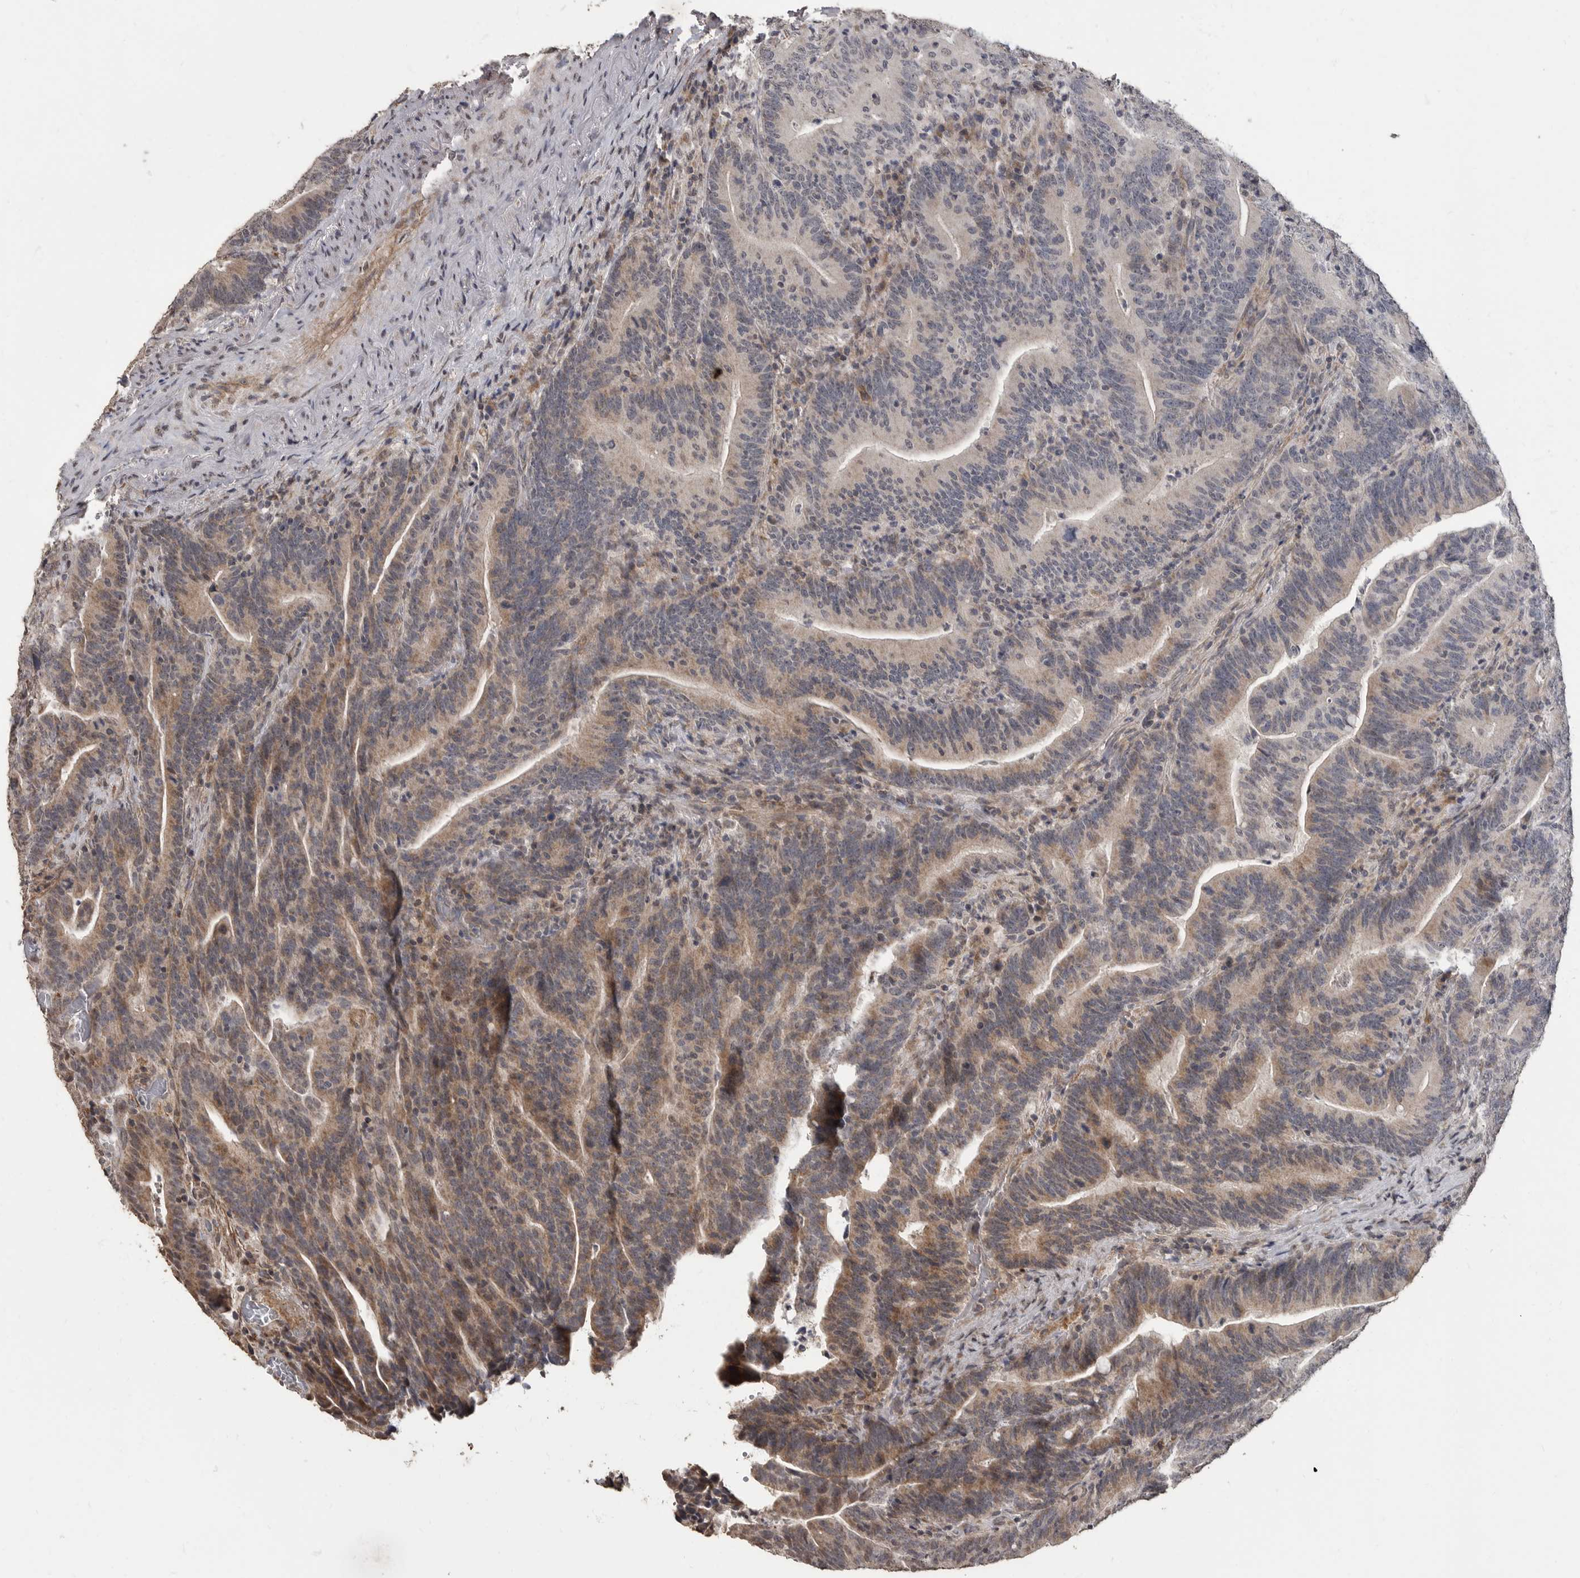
{"staining": {"intensity": "moderate", "quantity": "25%-75%", "location": "cytoplasmic/membranous"}, "tissue": "colorectal cancer", "cell_type": "Tumor cells", "image_type": "cancer", "snomed": [{"axis": "morphology", "description": "Adenocarcinoma, NOS"}, {"axis": "topography", "description": "Colon"}], "caption": "About 25%-75% of tumor cells in colorectal cancer (adenocarcinoma) exhibit moderate cytoplasmic/membranous protein positivity as visualized by brown immunohistochemical staining.", "gene": "MAFG", "patient": {"sex": "female", "age": 66}}